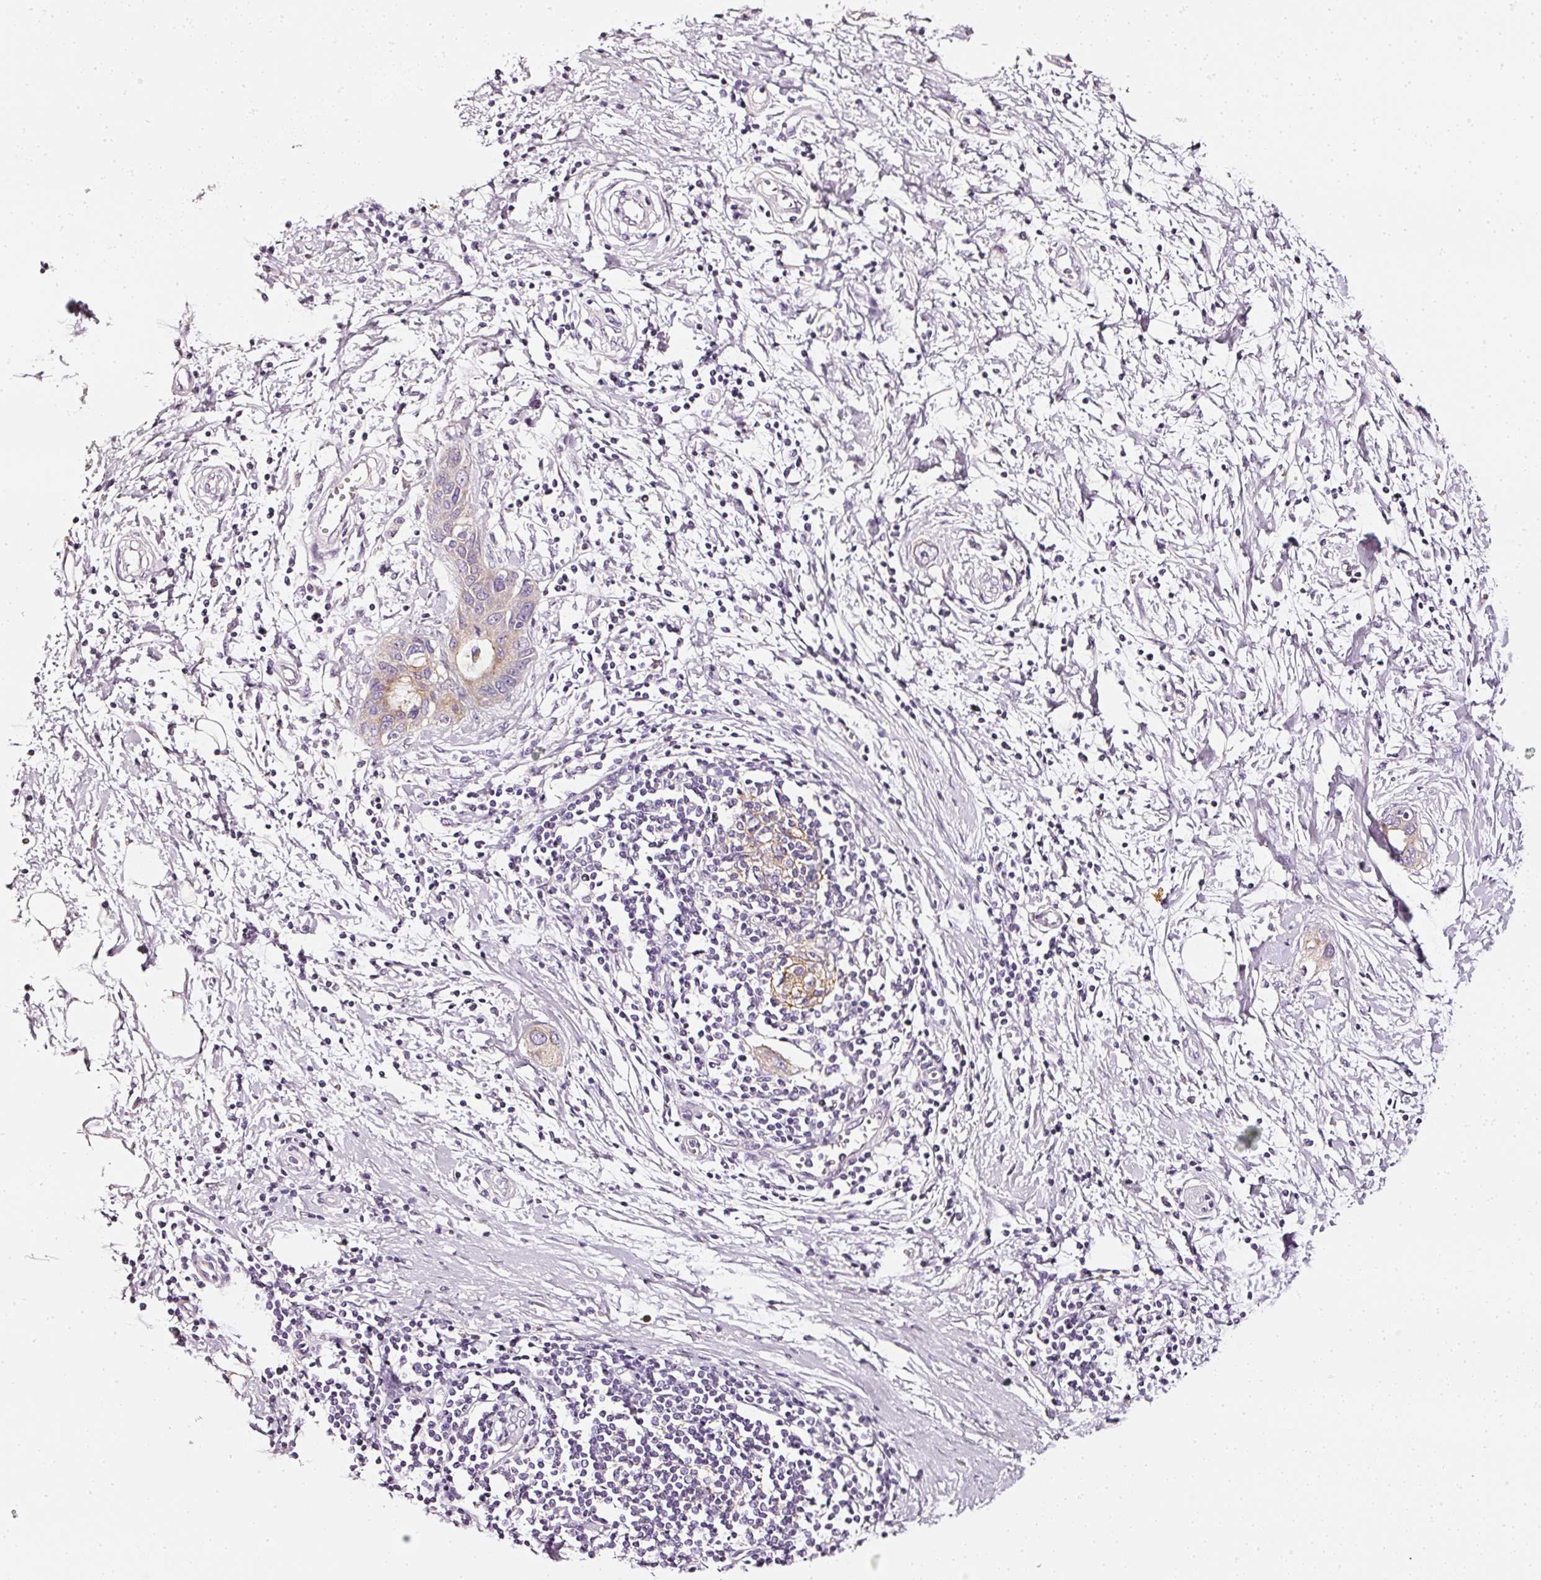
{"staining": {"intensity": "weak", "quantity": "<25%", "location": "cytoplasmic/membranous"}, "tissue": "pancreatic cancer", "cell_type": "Tumor cells", "image_type": "cancer", "snomed": [{"axis": "morphology", "description": "Normal tissue, NOS"}, {"axis": "morphology", "description": "Adenocarcinoma, NOS"}, {"axis": "topography", "description": "Pancreas"}, {"axis": "topography", "description": "Peripheral nerve tissue"}], "caption": "There is no significant expression in tumor cells of adenocarcinoma (pancreatic).", "gene": "CNP", "patient": {"sex": "male", "age": 59}}